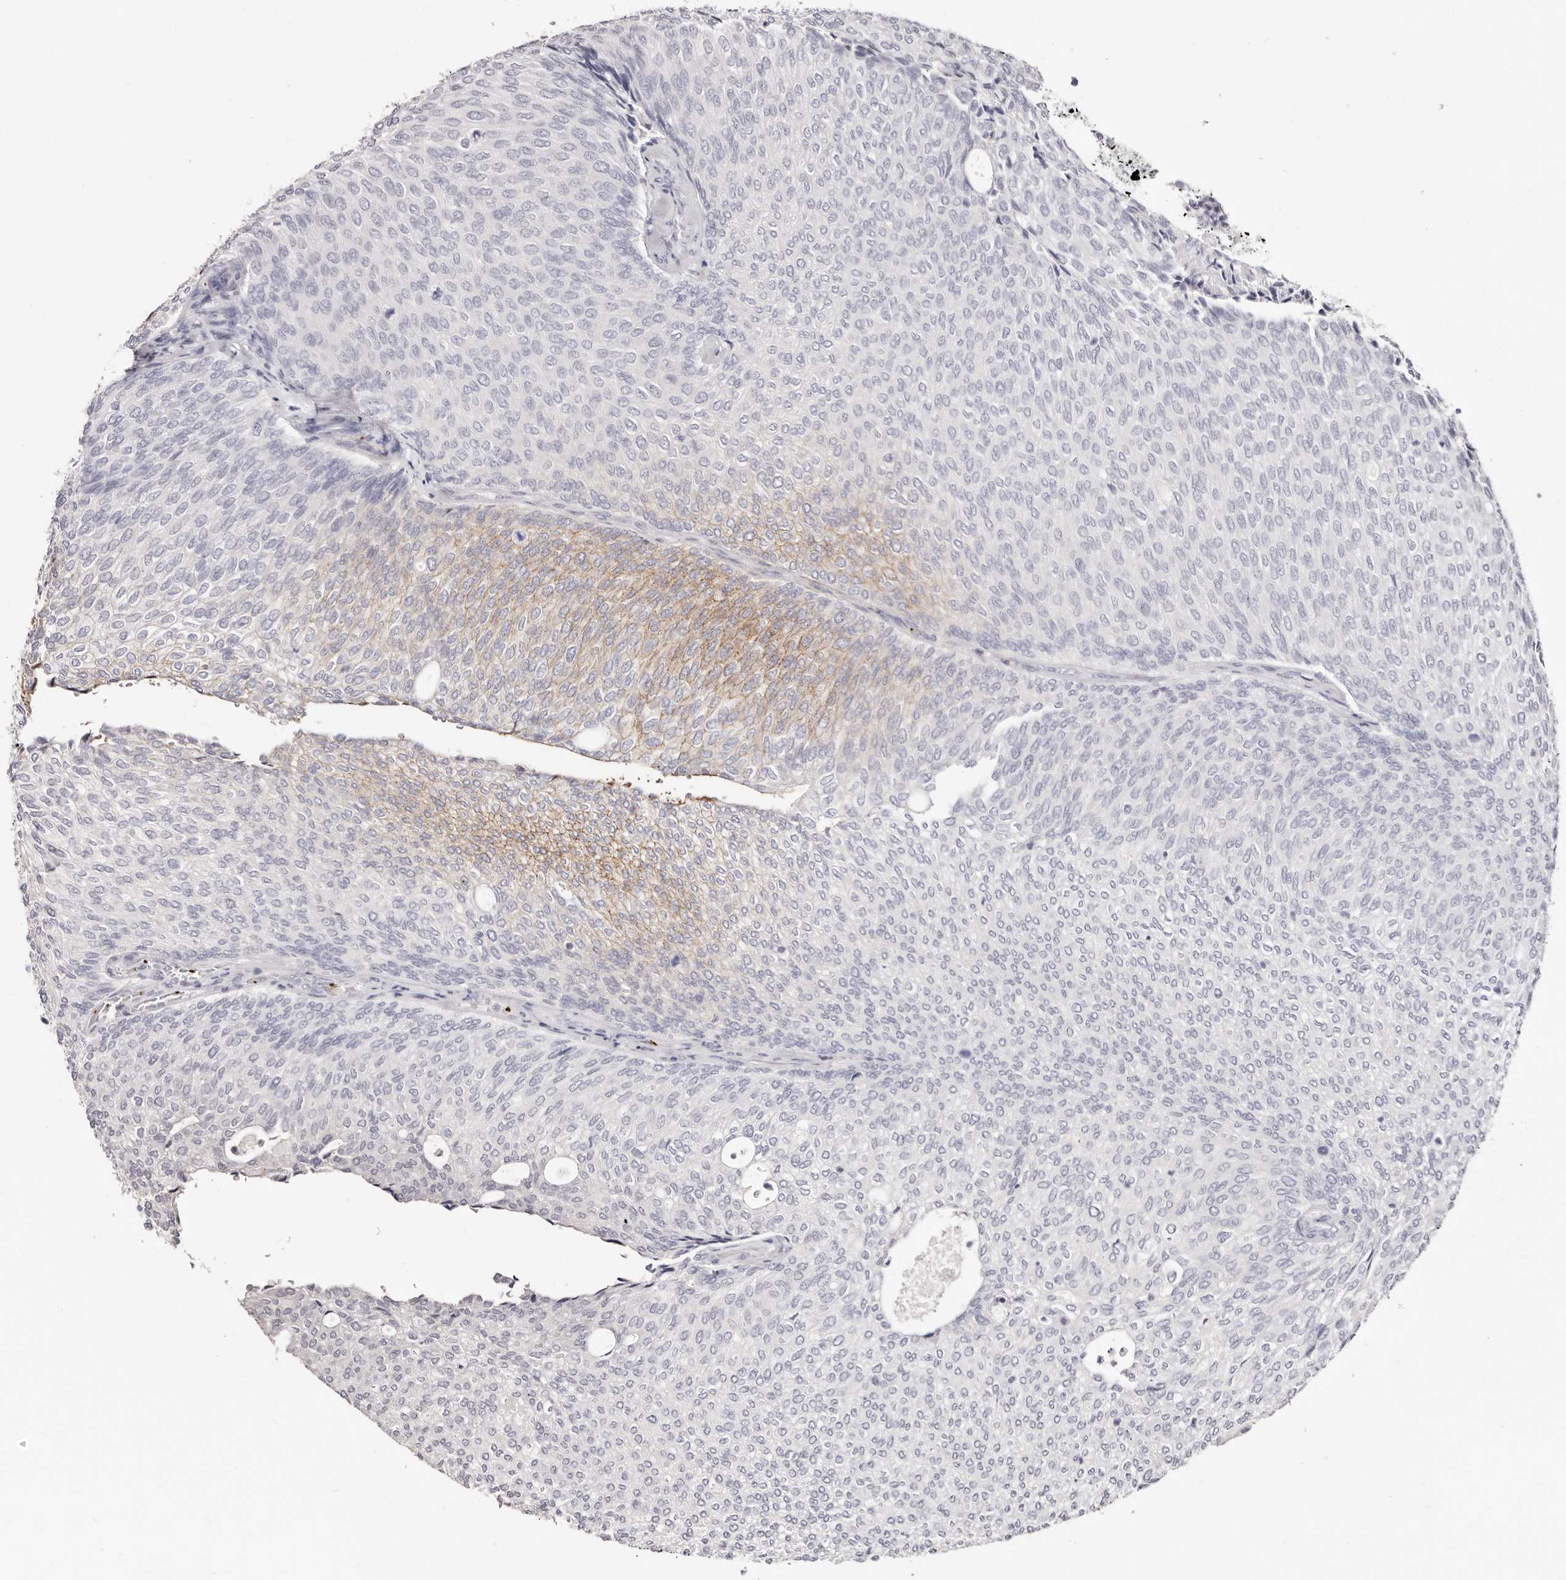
{"staining": {"intensity": "moderate", "quantity": "<25%", "location": "cytoplasmic/membranous"}, "tissue": "urothelial cancer", "cell_type": "Tumor cells", "image_type": "cancer", "snomed": [{"axis": "morphology", "description": "Urothelial carcinoma, Low grade"}, {"axis": "topography", "description": "Urinary bladder"}], "caption": "Immunohistochemistry (DAB) staining of urothelial cancer displays moderate cytoplasmic/membranous protein staining in about <25% of tumor cells.", "gene": "PF4", "patient": {"sex": "female", "age": 79}}